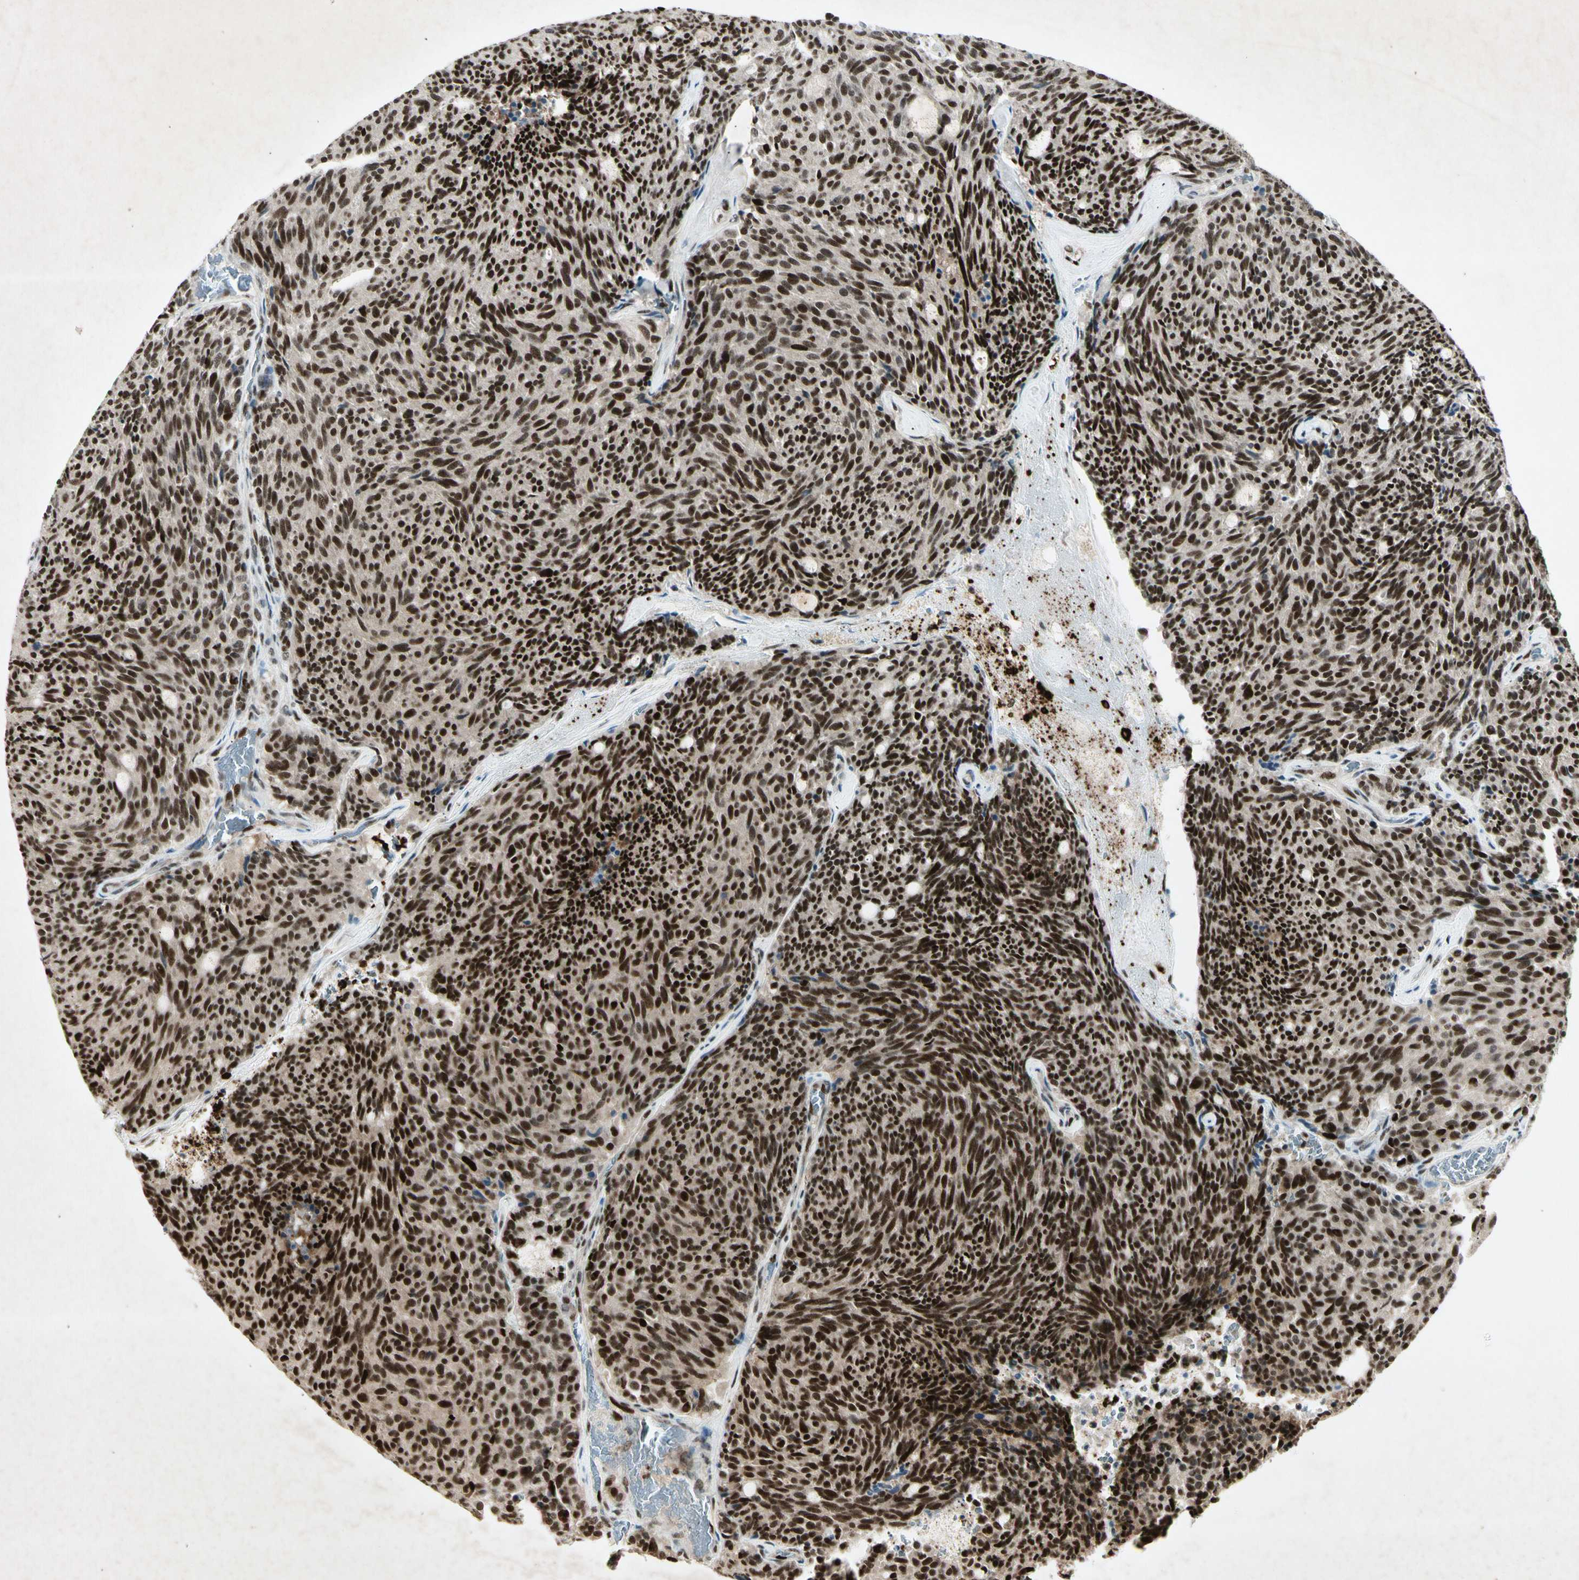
{"staining": {"intensity": "strong", "quantity": ">75%", "location": "nuclear"}, "tissue": "carcinoid", "cell_type": "Tumor cells", "image_type": "cancer", "snomed": [{"axis": "morphology", "description": "Carcinoid, malignant, NOS"}, {"axis": "topography", "description": "Pancreas"}], "caption": "About >75% of tumor cells in carcinoid (malignant) exhibit strong nuclear protein staining as visualized by brown immunohistochemical staining.", "gene": "RNF43", "patient": {"sex": "female", "age": 54}}